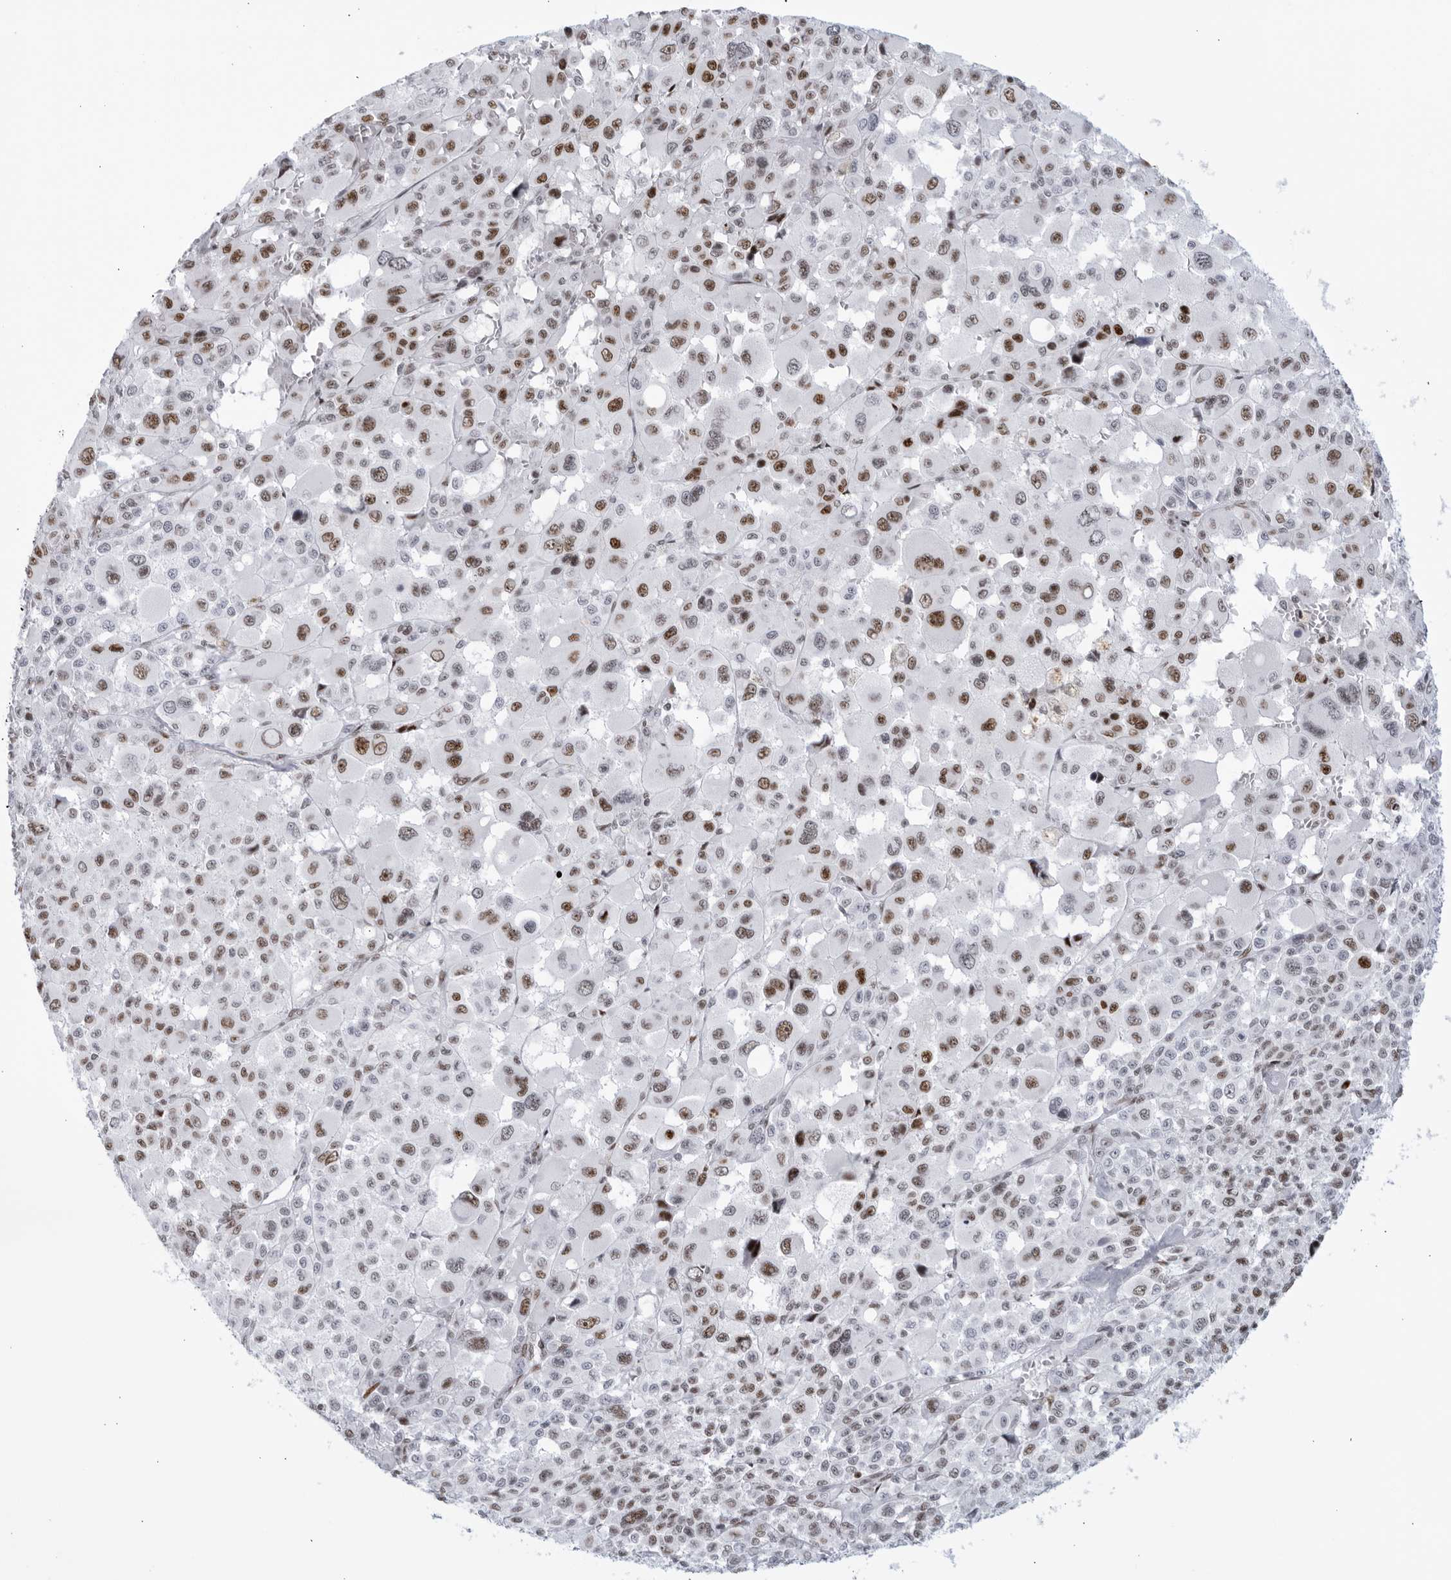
{"staining": {"intensity": "strong", "quantity": "25%-75%", "location": "nuclear"}, "tissue": "melanoma", "cell_type": "Tumor cells", "image_type": "cancer", "snomed": [{"axis": "morphology", "description": "Malignant melanoma, Metastatic site"}, {"axis": "topography", "description": "Skin"}], "caption": "A high-resolution histopathology image shows immunohistochemistry staining of melanoma, which demonstrates strong nuclear positivity in approximately 25%-75% of tumor cells.", "gene": "HP1BP3", "patient": {"sex": "female", "age": 74}}